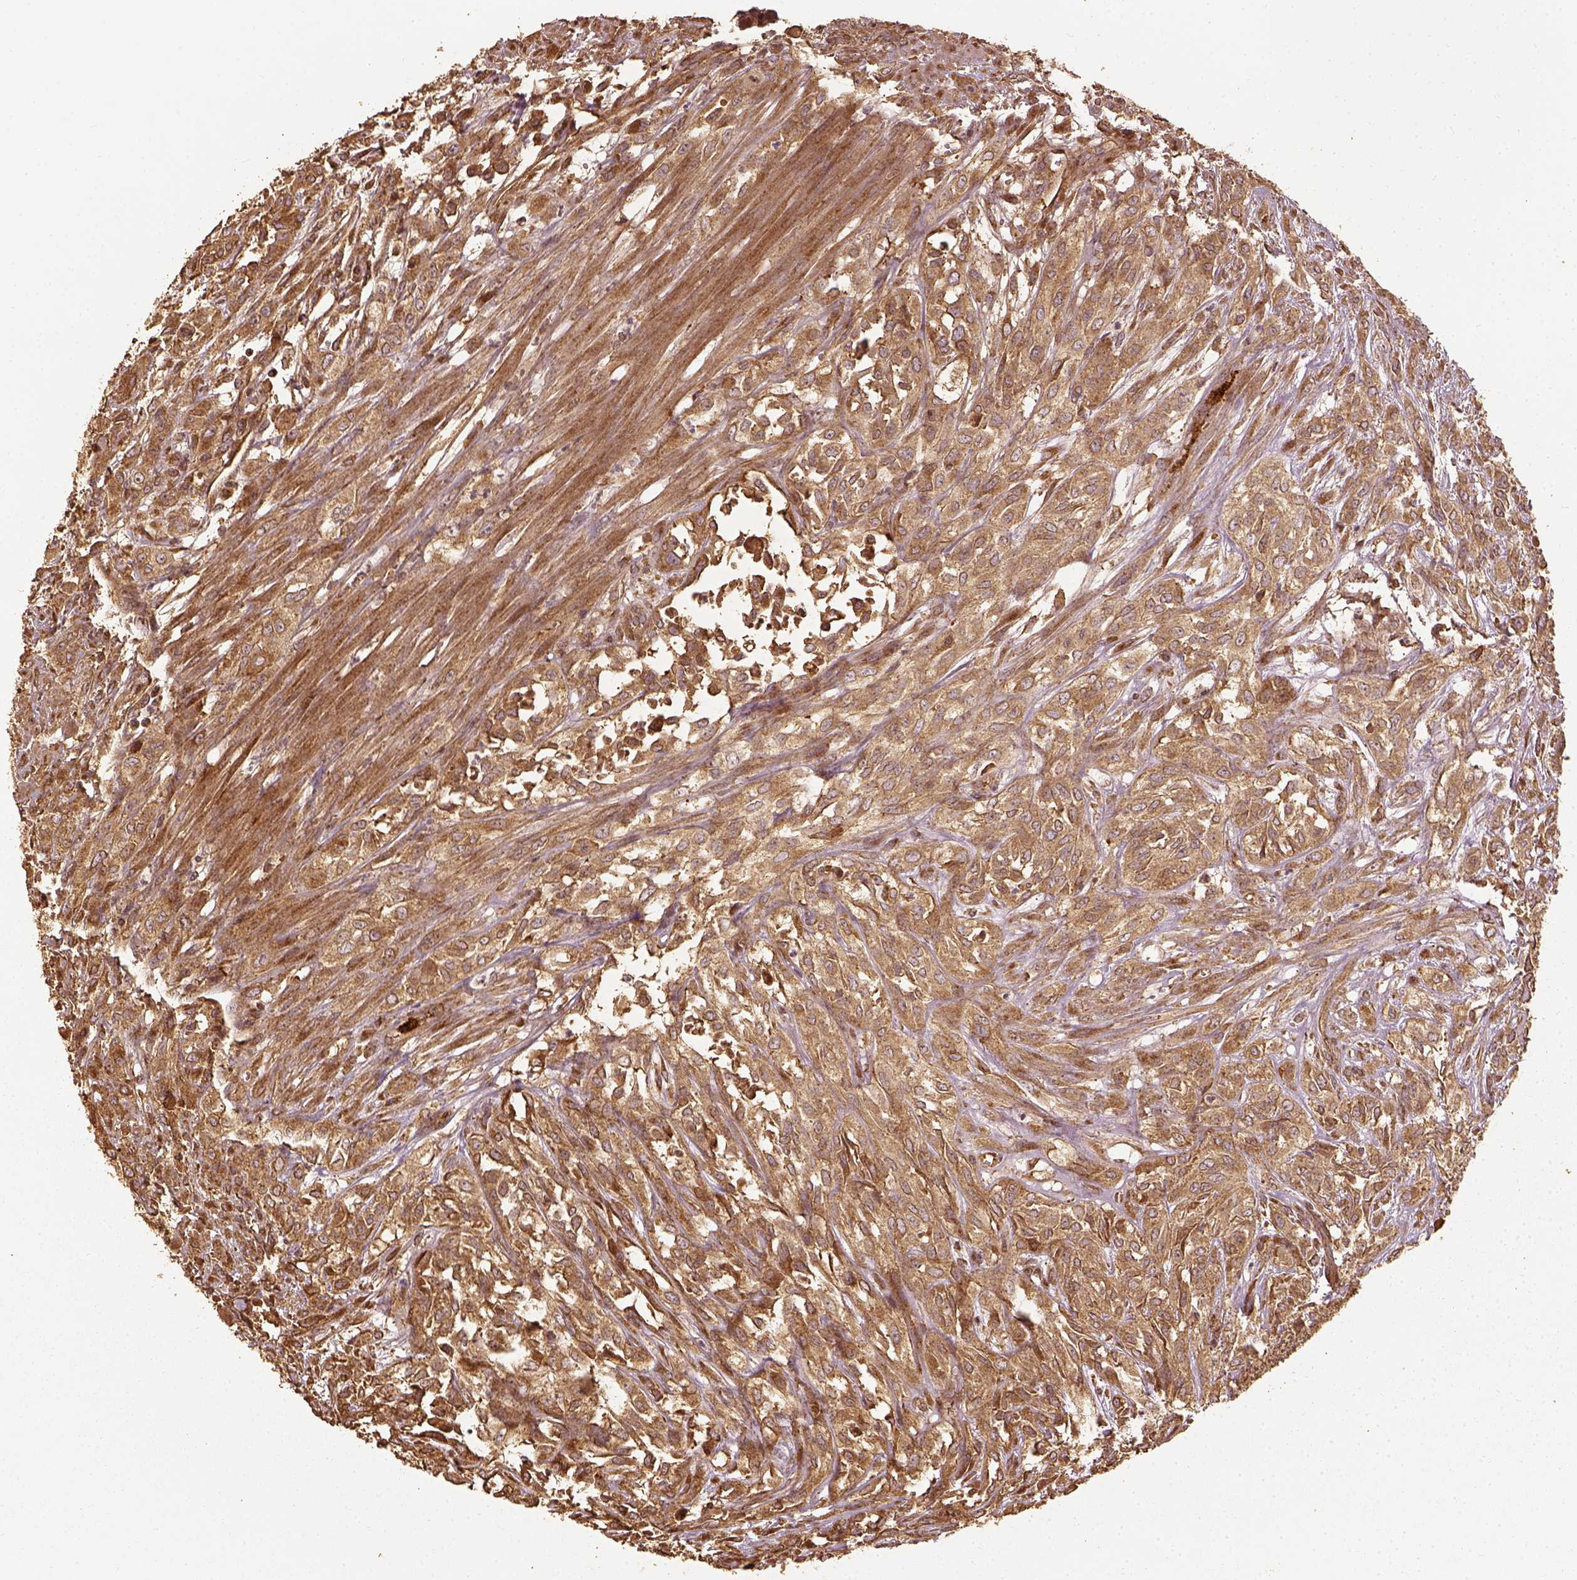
{"staining": {"intensity": "strong", "quantity": ">75%", "location": "cytoplasmic/membranous"}, "tissue": "urothelial cancer", "cell_type": "Tumor cells", "image_type": "cancer", "snomed": [{"axis": "morphology", "description": "Urothelial carcinoma, High grade"}, {"axis": "topography", "description": "Urinary bladder"}], "caption": "Protein positivity by immunohistochemistry (IHC) displays strong cytoplasmic/membranous expression in approximately >75% of tumor cells in urothelial carcinoma (high-grade).", "gene": "VEGFA", "patient": {"sex": "male", "age": 67}}